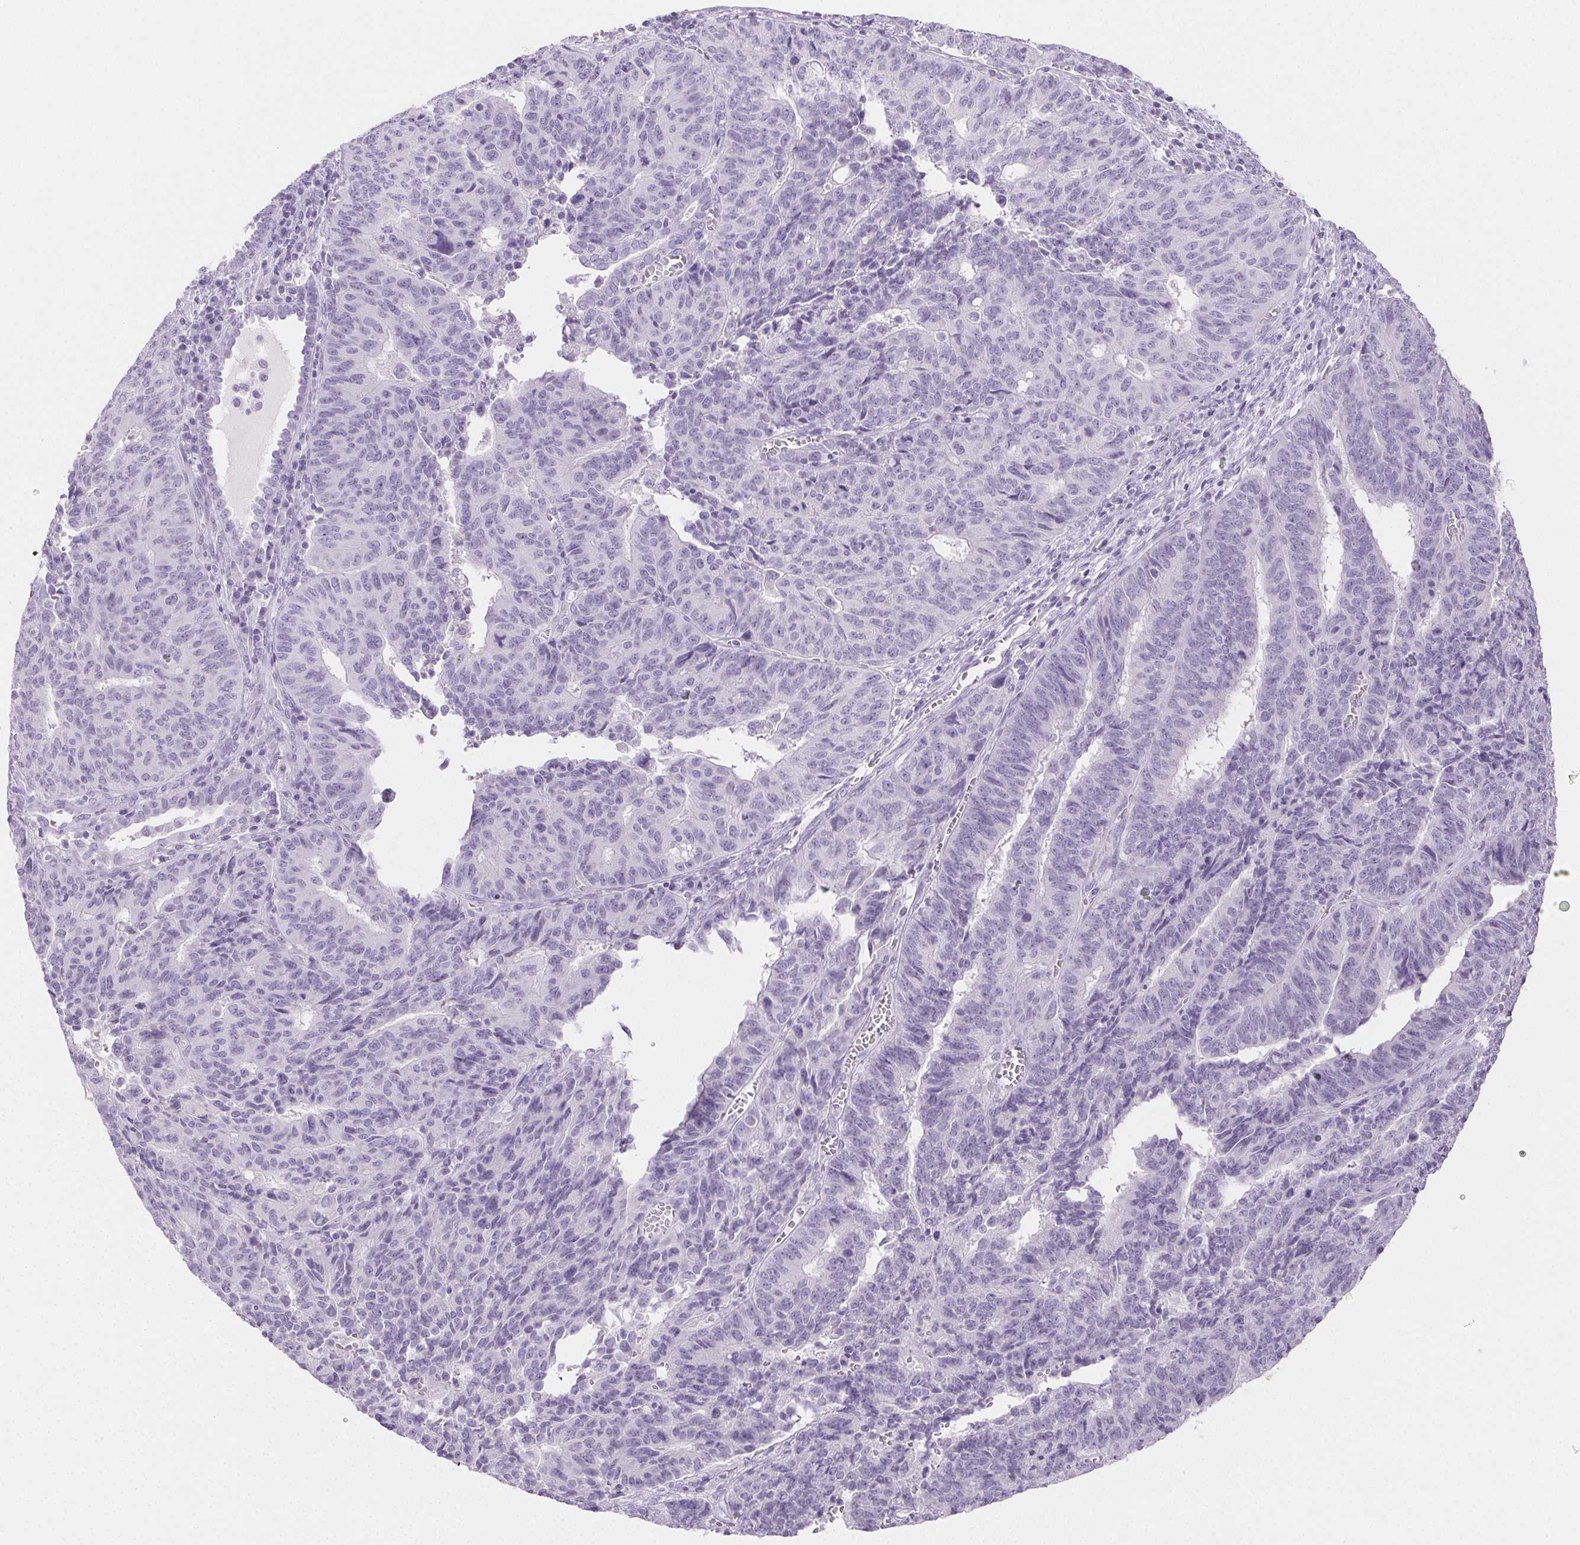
{"staining": {"intensity": "negative", "quantity": "none", "location": "none"}, "tissue": "endometrial cancer", "cell_type": "Tumor cells", "image_type": "cancer", "snomed": [{"axis": "morphology", "description": "Adenocarcinoma, NOS"}, {"axis": "topography", "description": "Endometrium"}], "caption": "IHC micrograph of neoplastic tissue: endometrial adenocarcinoma stained with DAB (3,3'-diaminobenzidine) shows no significant protein staining in tumor cells. (DAB immunohistochemistry with hematoxylin counter stain).", "gene": "PI3", "patient": {"sex": "female", "age": 65}}